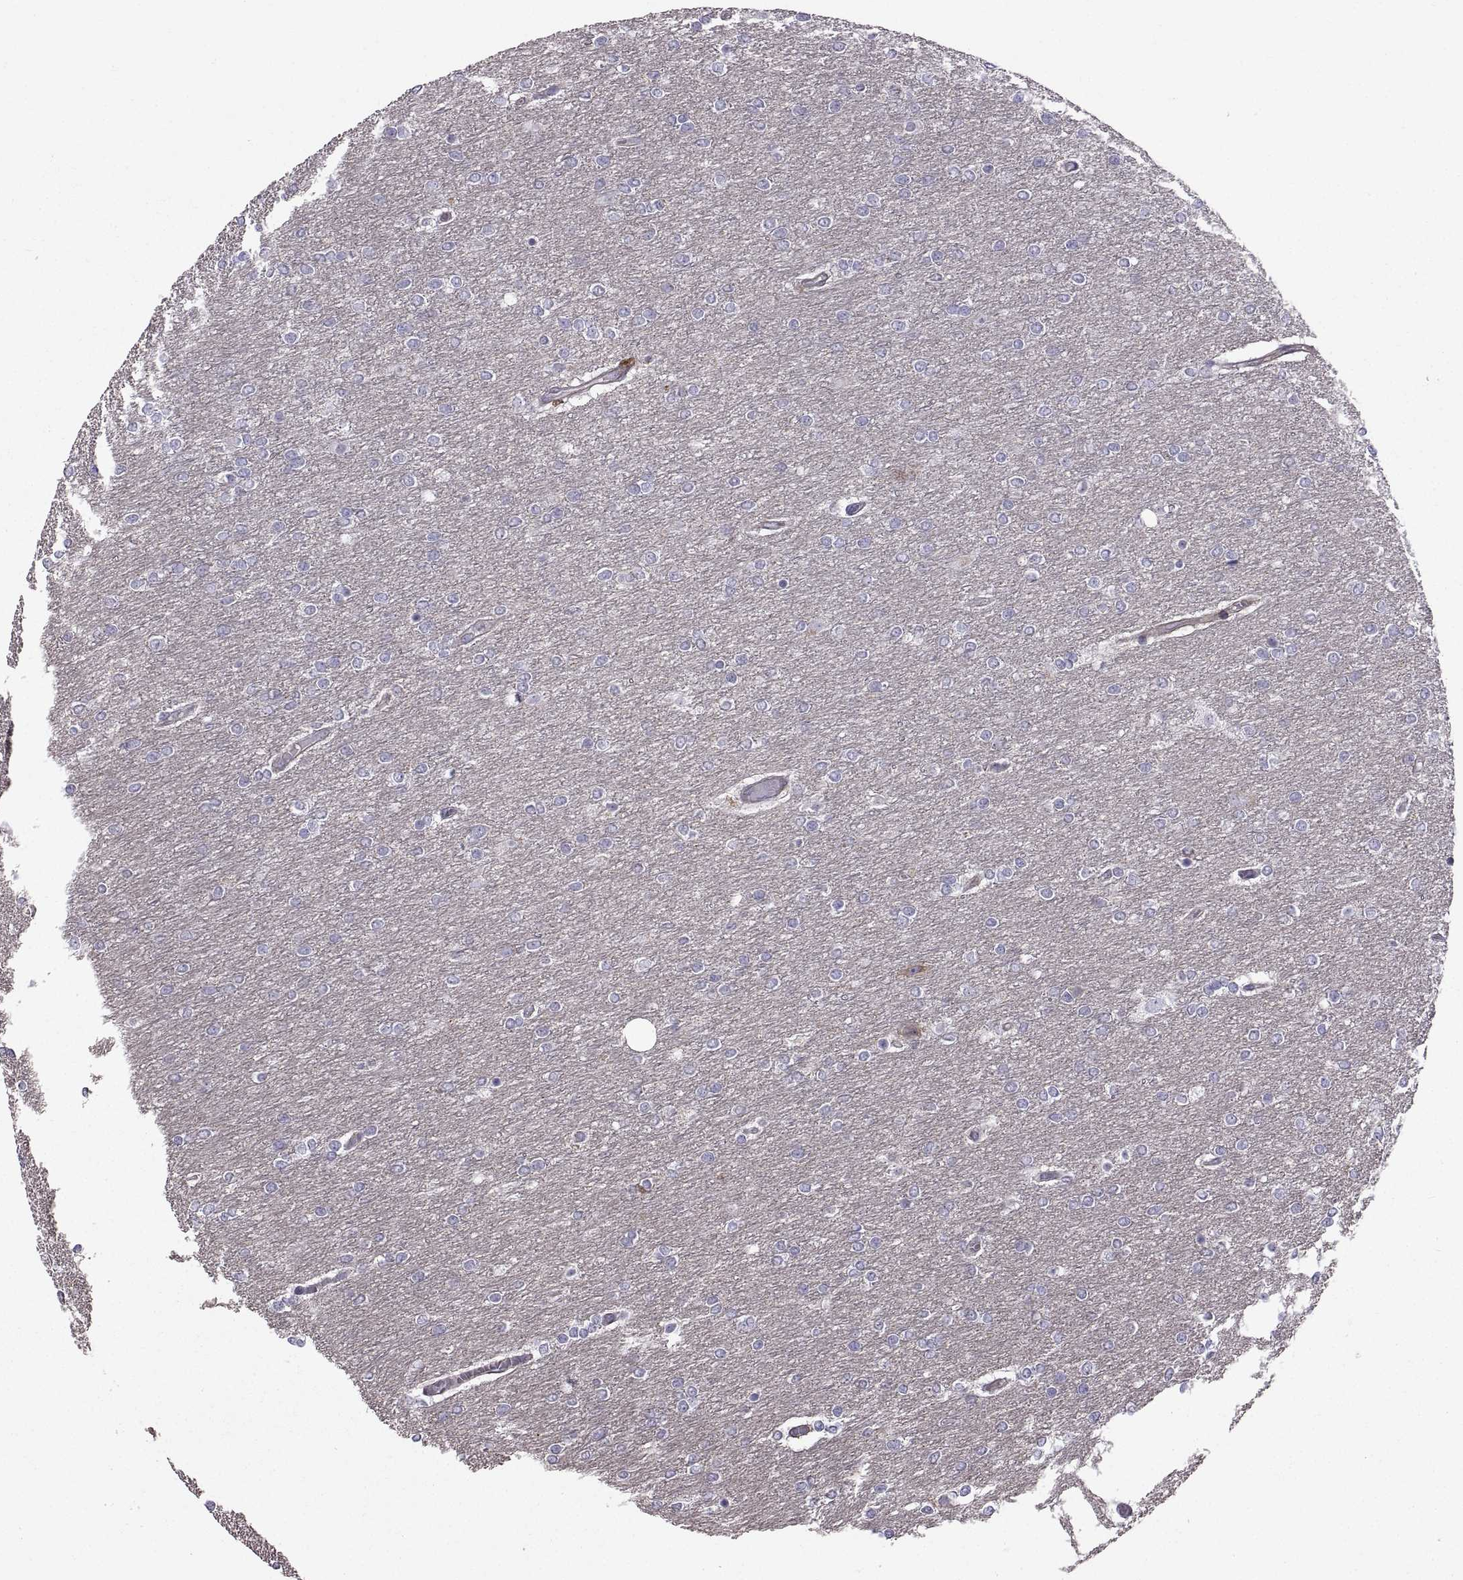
{"staining": {"intensity": "negative", "quantity": "none", "location": "none"}, "tissue": "glioma", "cell_type": "Tumor cells", "image_type": "cancer", "snomed": [{"axis": "morphology", "description": "Glioma, malignant, High grade"}, {"axis": "topography", "description": "Brain"}], "caption": "High power microscopy photomicrograph of an IHC image of high-grade glioma (malignant), revealing no significant expression in tumor cells.", "gene": "ARSL", "patient": {"sex": "female", "age": 61}}